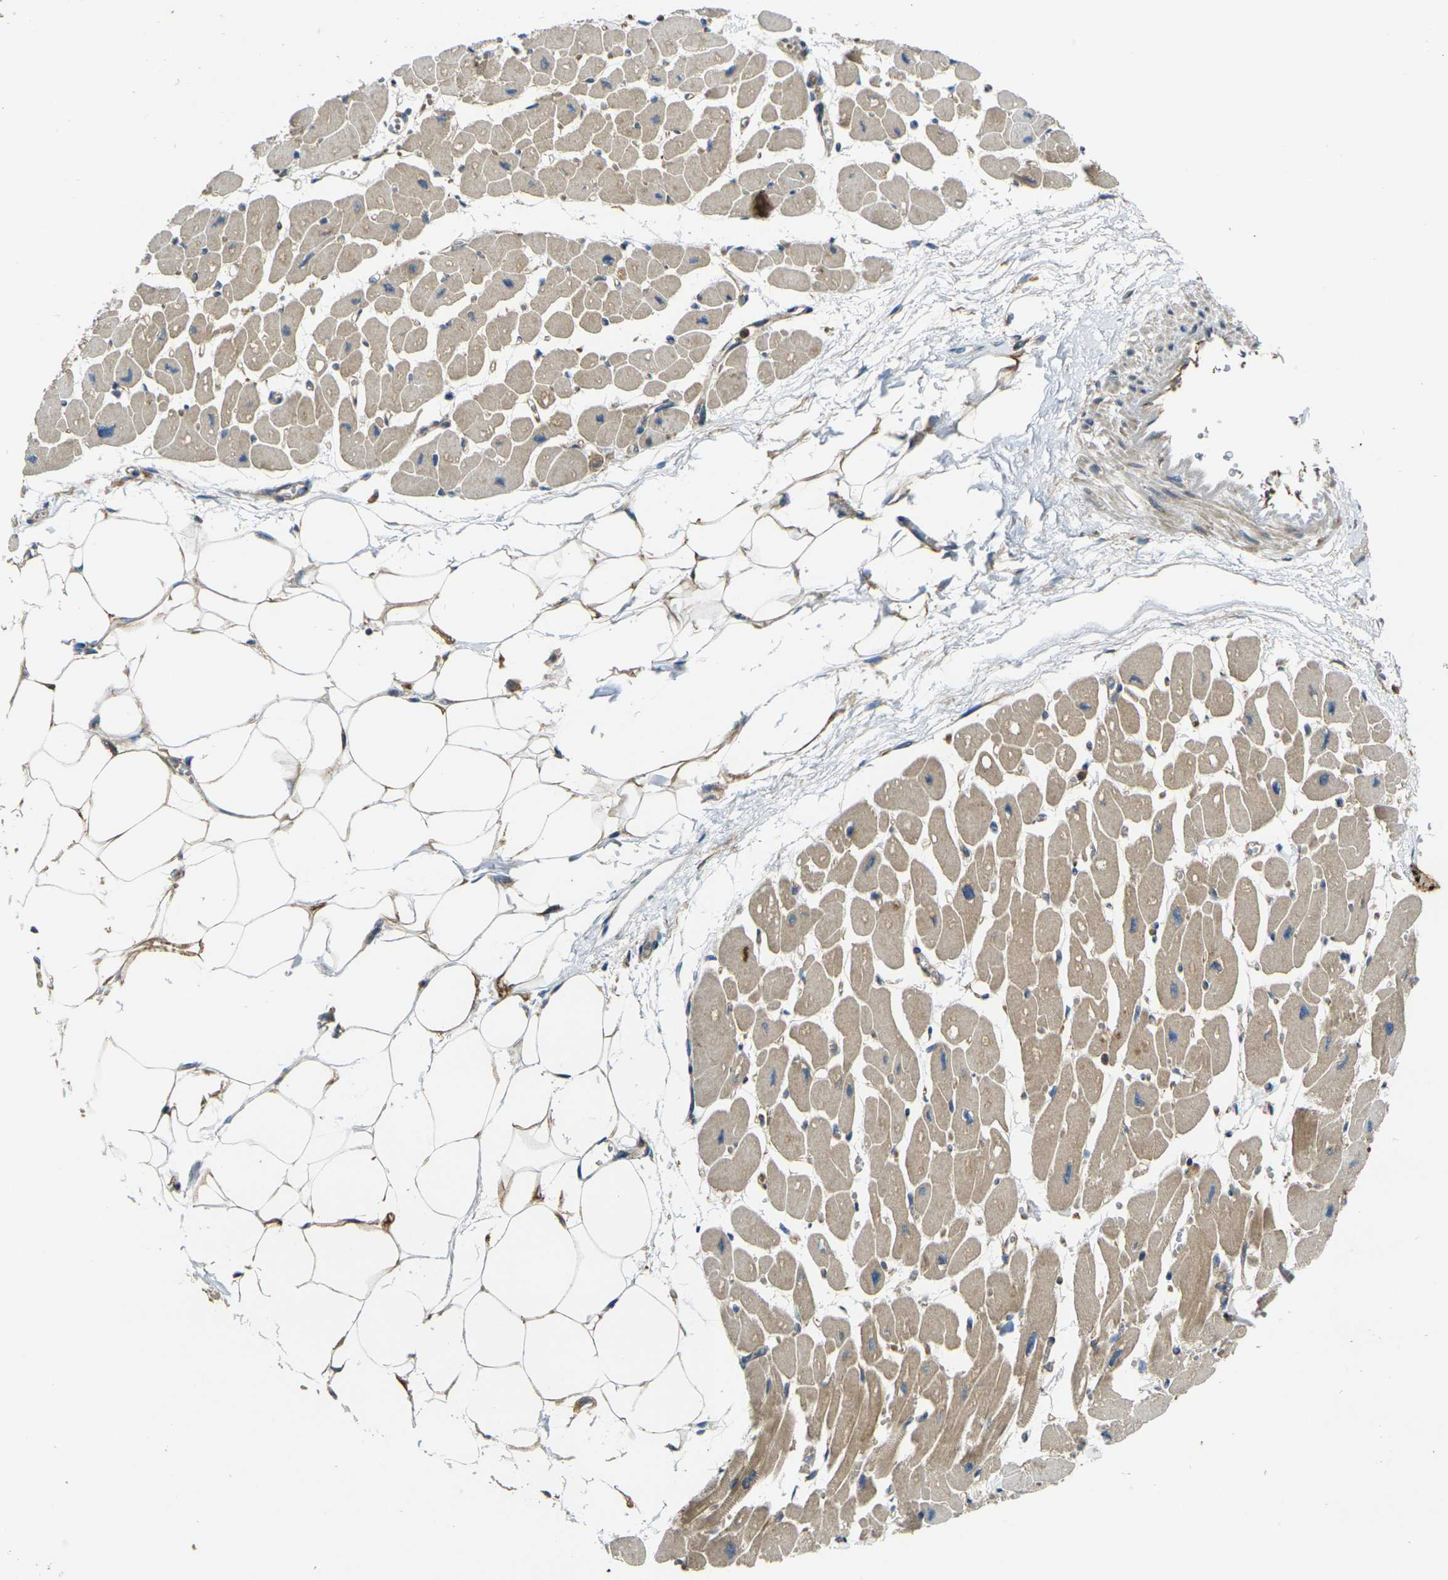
{"staining": {"intensity": "moderate", "quantity": ">75%", "location": "cytoplasmic/membranous"}, "tissue": "heart muscle", "cell_type": "Cardiomyocytes", "image_type": "normal", "snomed": [{"axis": "morphology", "description": "Normal tissue, NOS"}, {"axis": "topography", "description": "Heart"}], "caption": "Brown immunohistochemical staining in benign heart muscle demonstrates moderate cytoplasmic/membranous positivity in about >75% of cardiomyocytes.", "gene": "FZD1", "patient": {"sex": "female", "age": 54}}